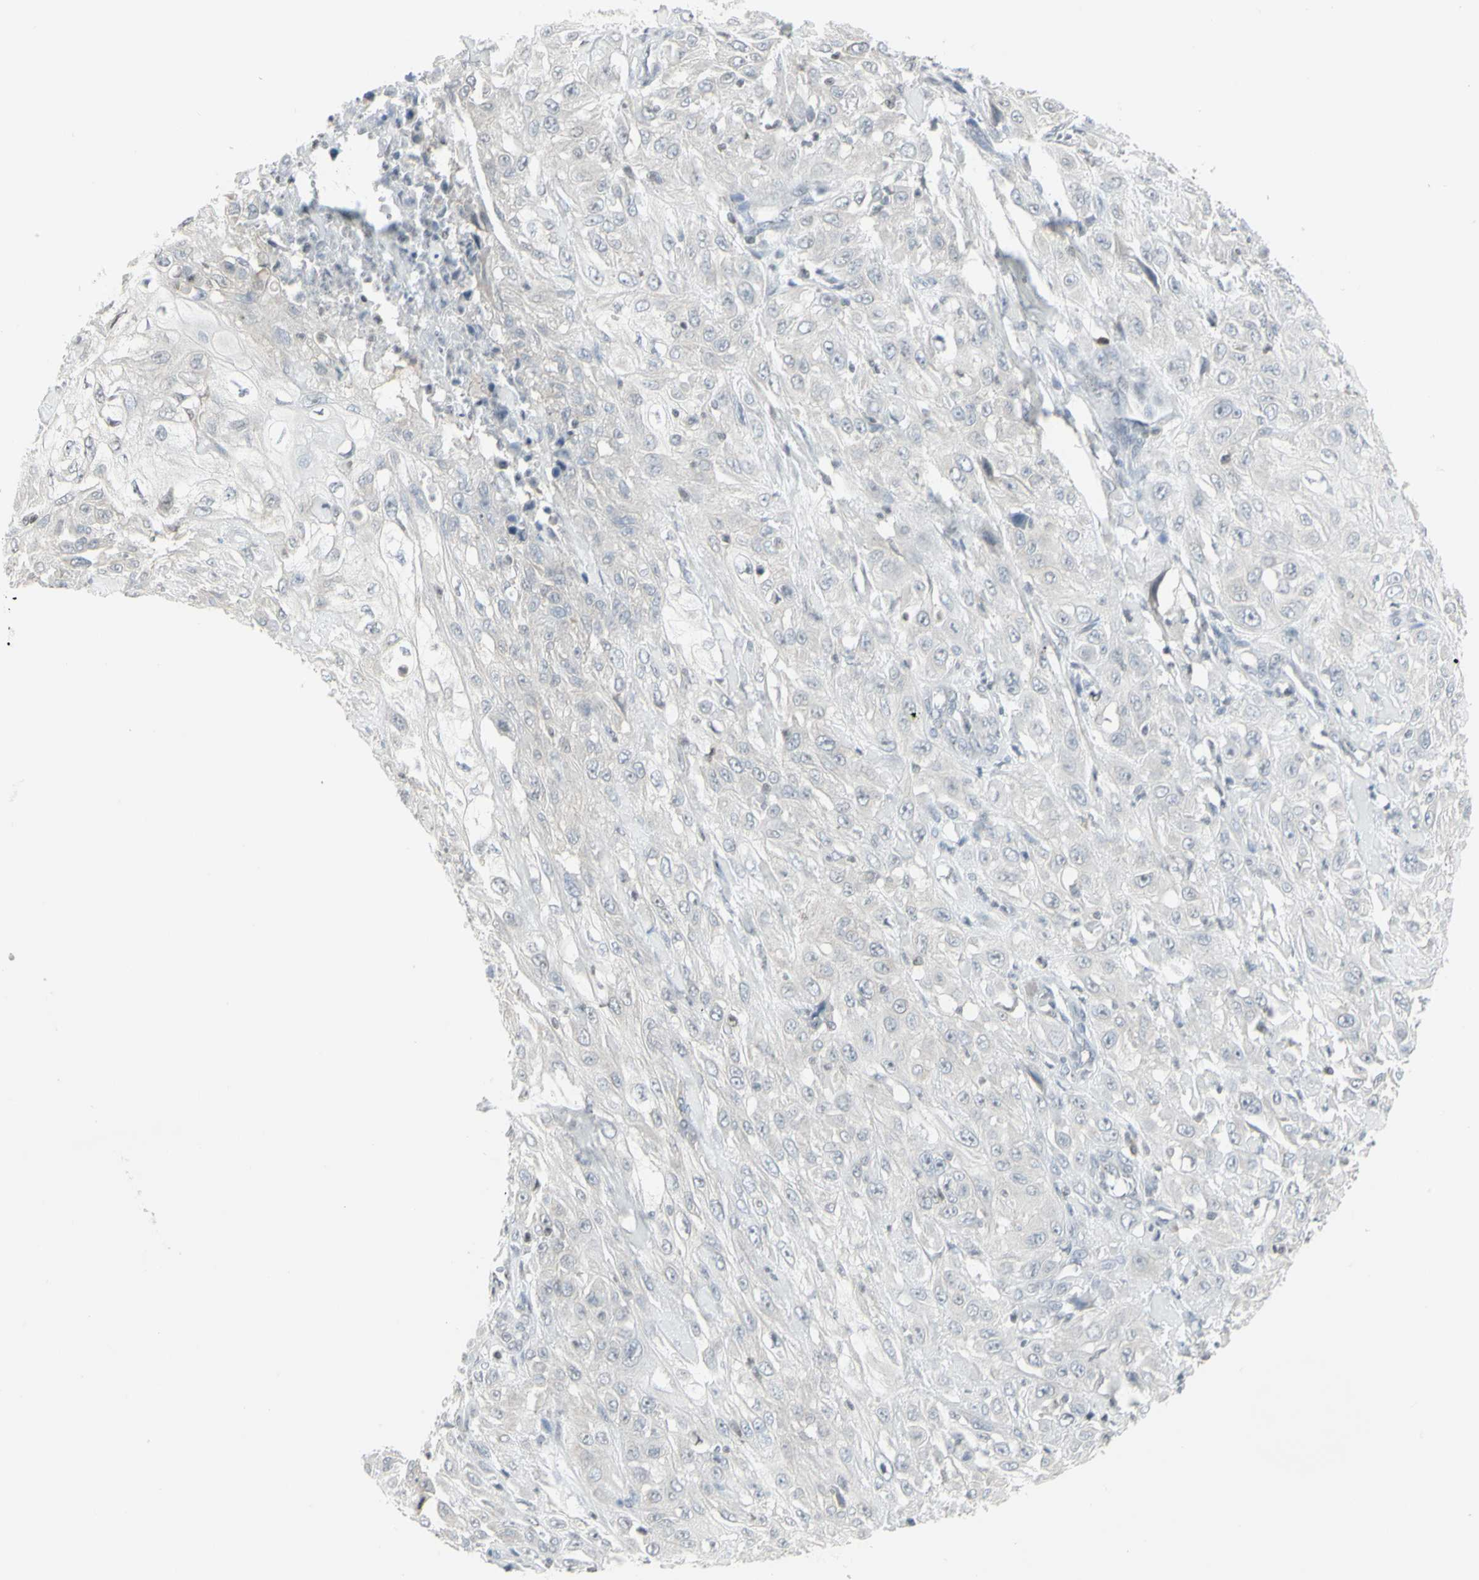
{"staining": {"intensity": "negative", "quantity": "none", "location": "none"}, "tissue": "skin cancer", "cell_type": "Tumor cells", "image_type": "cancer", "snomed": [{"axis": "morphology", "description": "Squamous cell carcinoma, NOS"}, {"axis": "morphology", "description": "Squamous cell carcinoma, metastatic, NOS"}, {"axis": "topography", "description": "Skin"}, {"axis": "topography", "description": "Lymph node"}], "caption": "This is an immunohistochemistry photomicrograph of human skin cancer. There is no positivity in tumor cells.", "gene": "MUC5AC", "patient": {"sex": "male", "age": 75}}